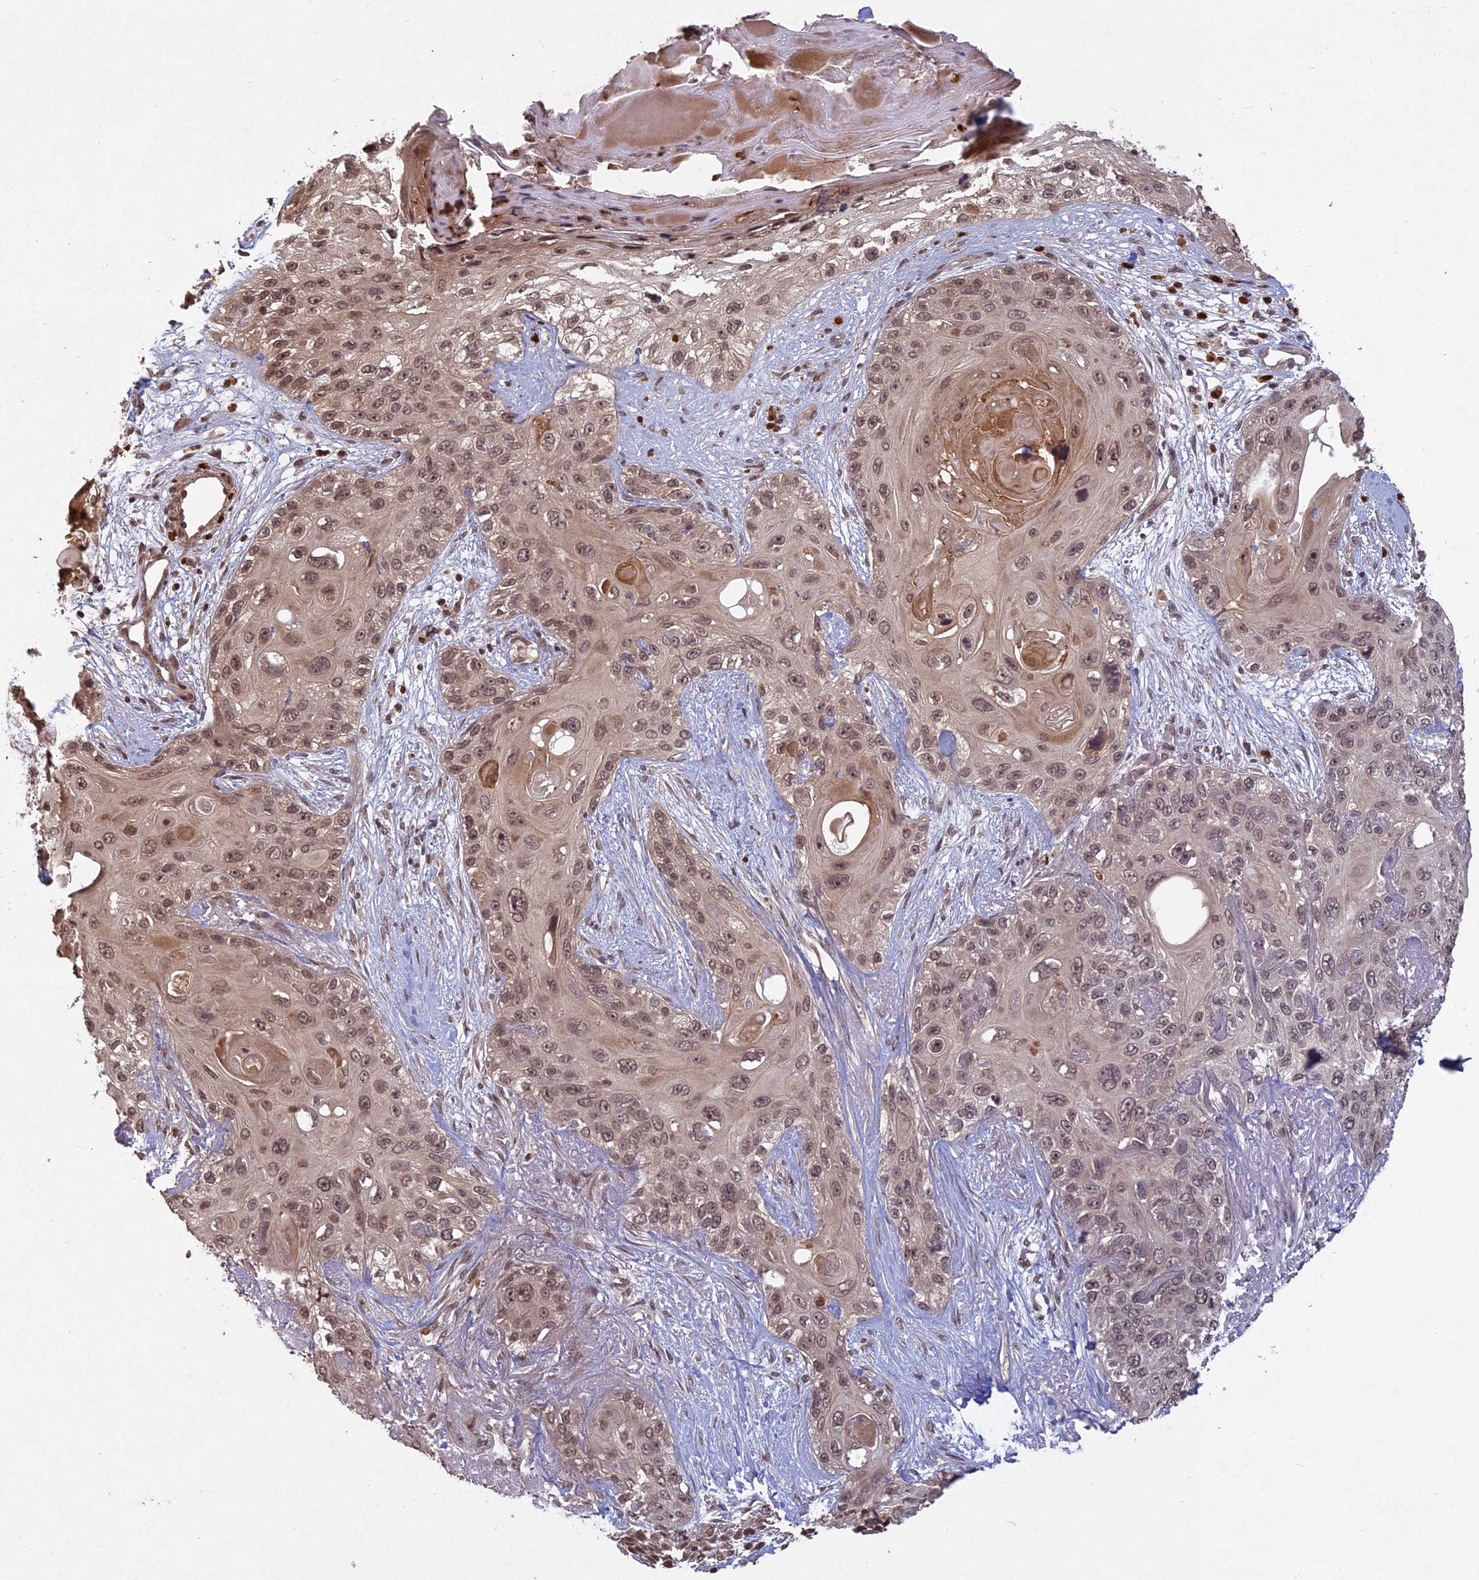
{"staining": {"intensity": "weak", "quantity": ">75%", "location": "nuclear"}, "tissue": "skin cancer", "cell_type": "Tumor cells", "image_type": "cancer", "snomed": [{"axis": "morphology", "description": "Normal tissue, NOS"}, {"axis": "morphology", "description": "Squamous cell carcinoma, NOS"}, {"axis": "topography", "description": "Skin"}], "caption": "Protein staining displays weak nuclear staining in about >75% of tumor cells in squamous cell carcinoma (skin).", "gene": "SRMS", "patient": {"sex": "male", "age": 72}}